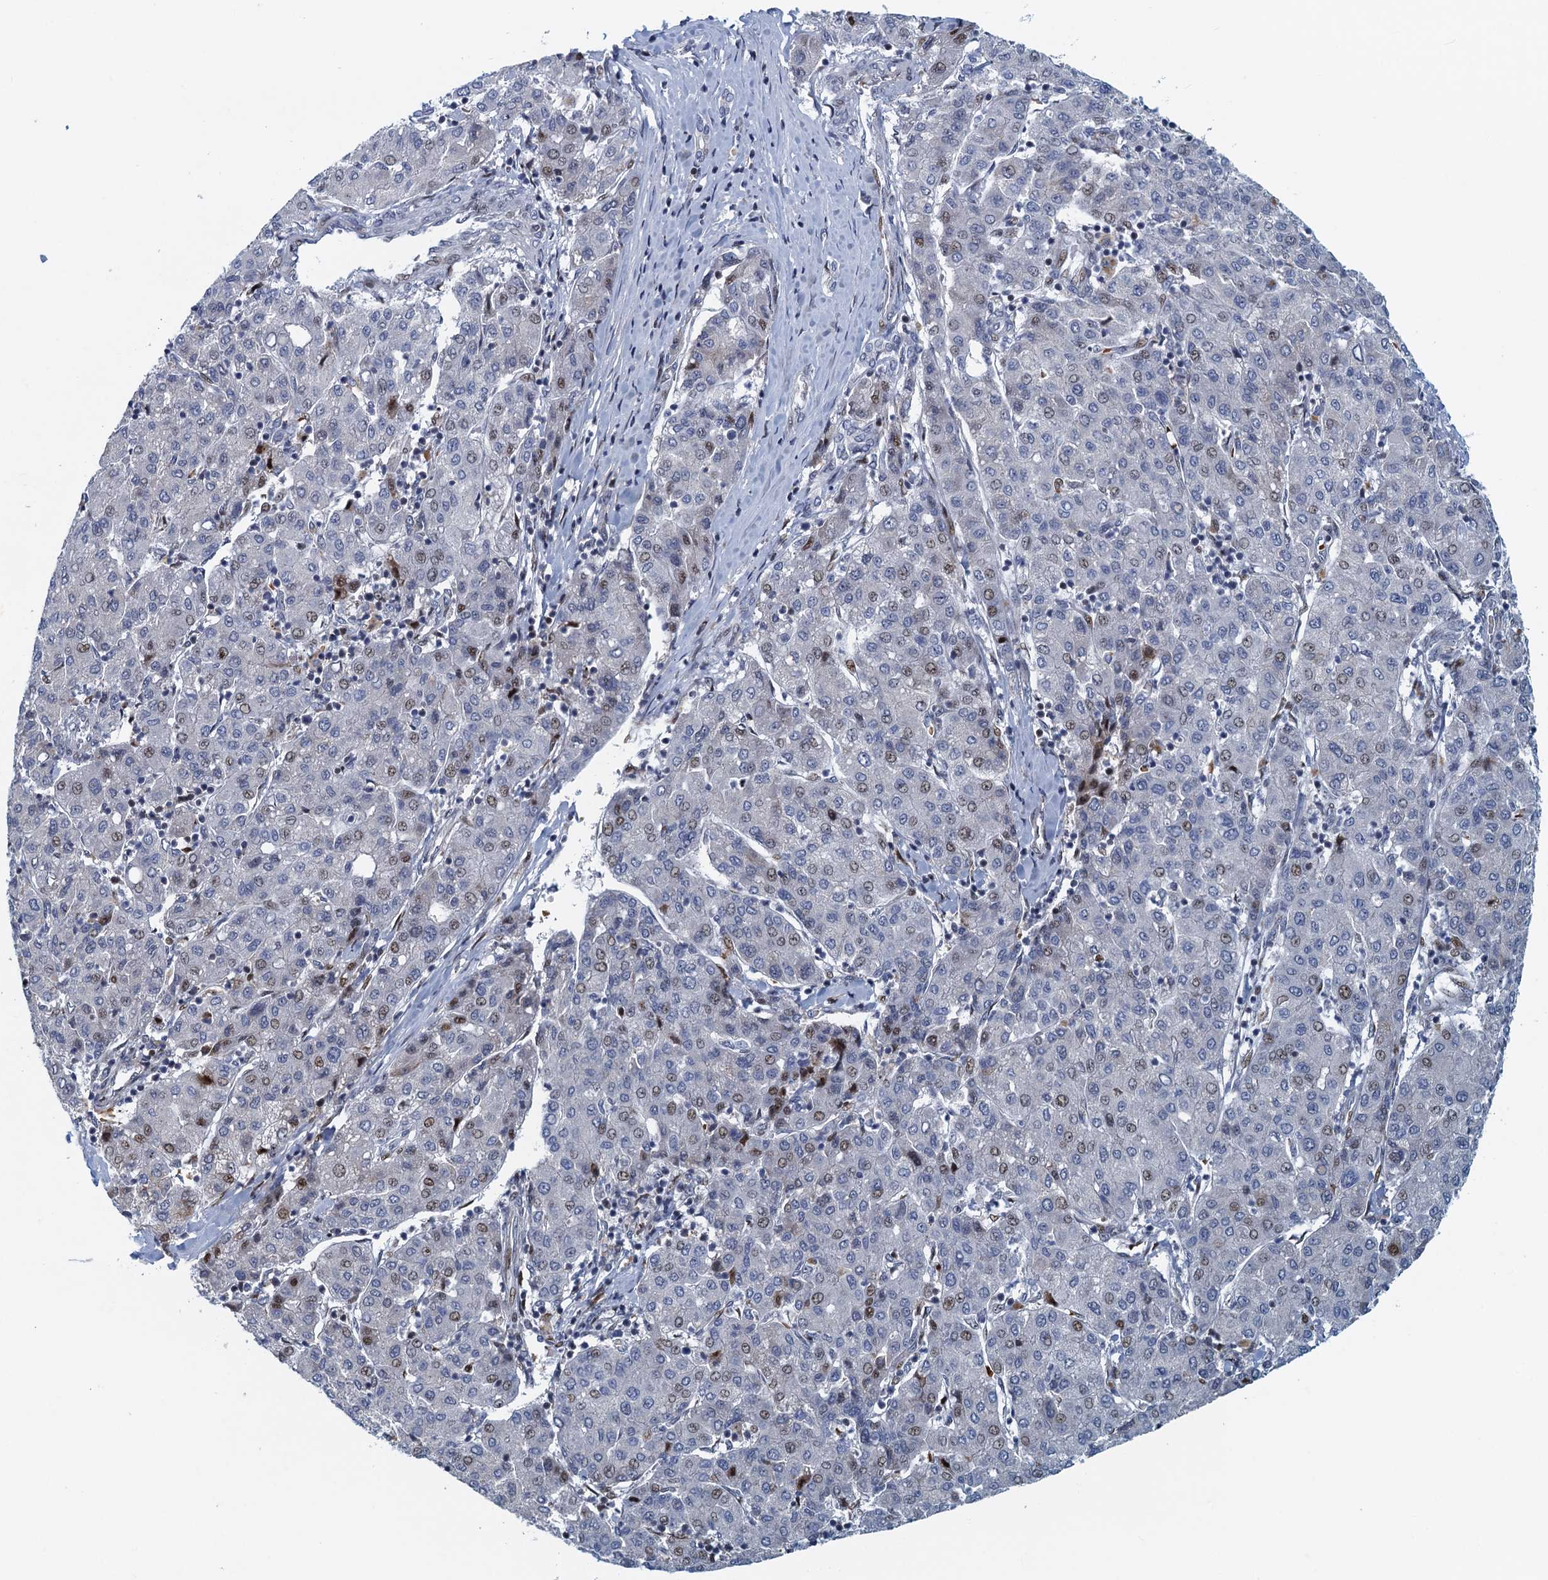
{"staining": {"intensity": "moderate", "quantity": "<25%", "location": "nuclear"}, "tissue": "liver cancer", "cell_type": "Tumor cells", "image_type": "cancer", "snomed": [{"axis": "morphology", "description": "Carcinoma, Hepatocellular, NOS"}, {"axis": "topography", "description": "Liver"}], "caption": "This image reveals IHC staining of human liver hepatocellular carcinoma, with low moderate nuclear expression in approximately <25% of tumor cells.", "gene": "ANKRD13D", "patient": {"sex": "male", "age": 65}}